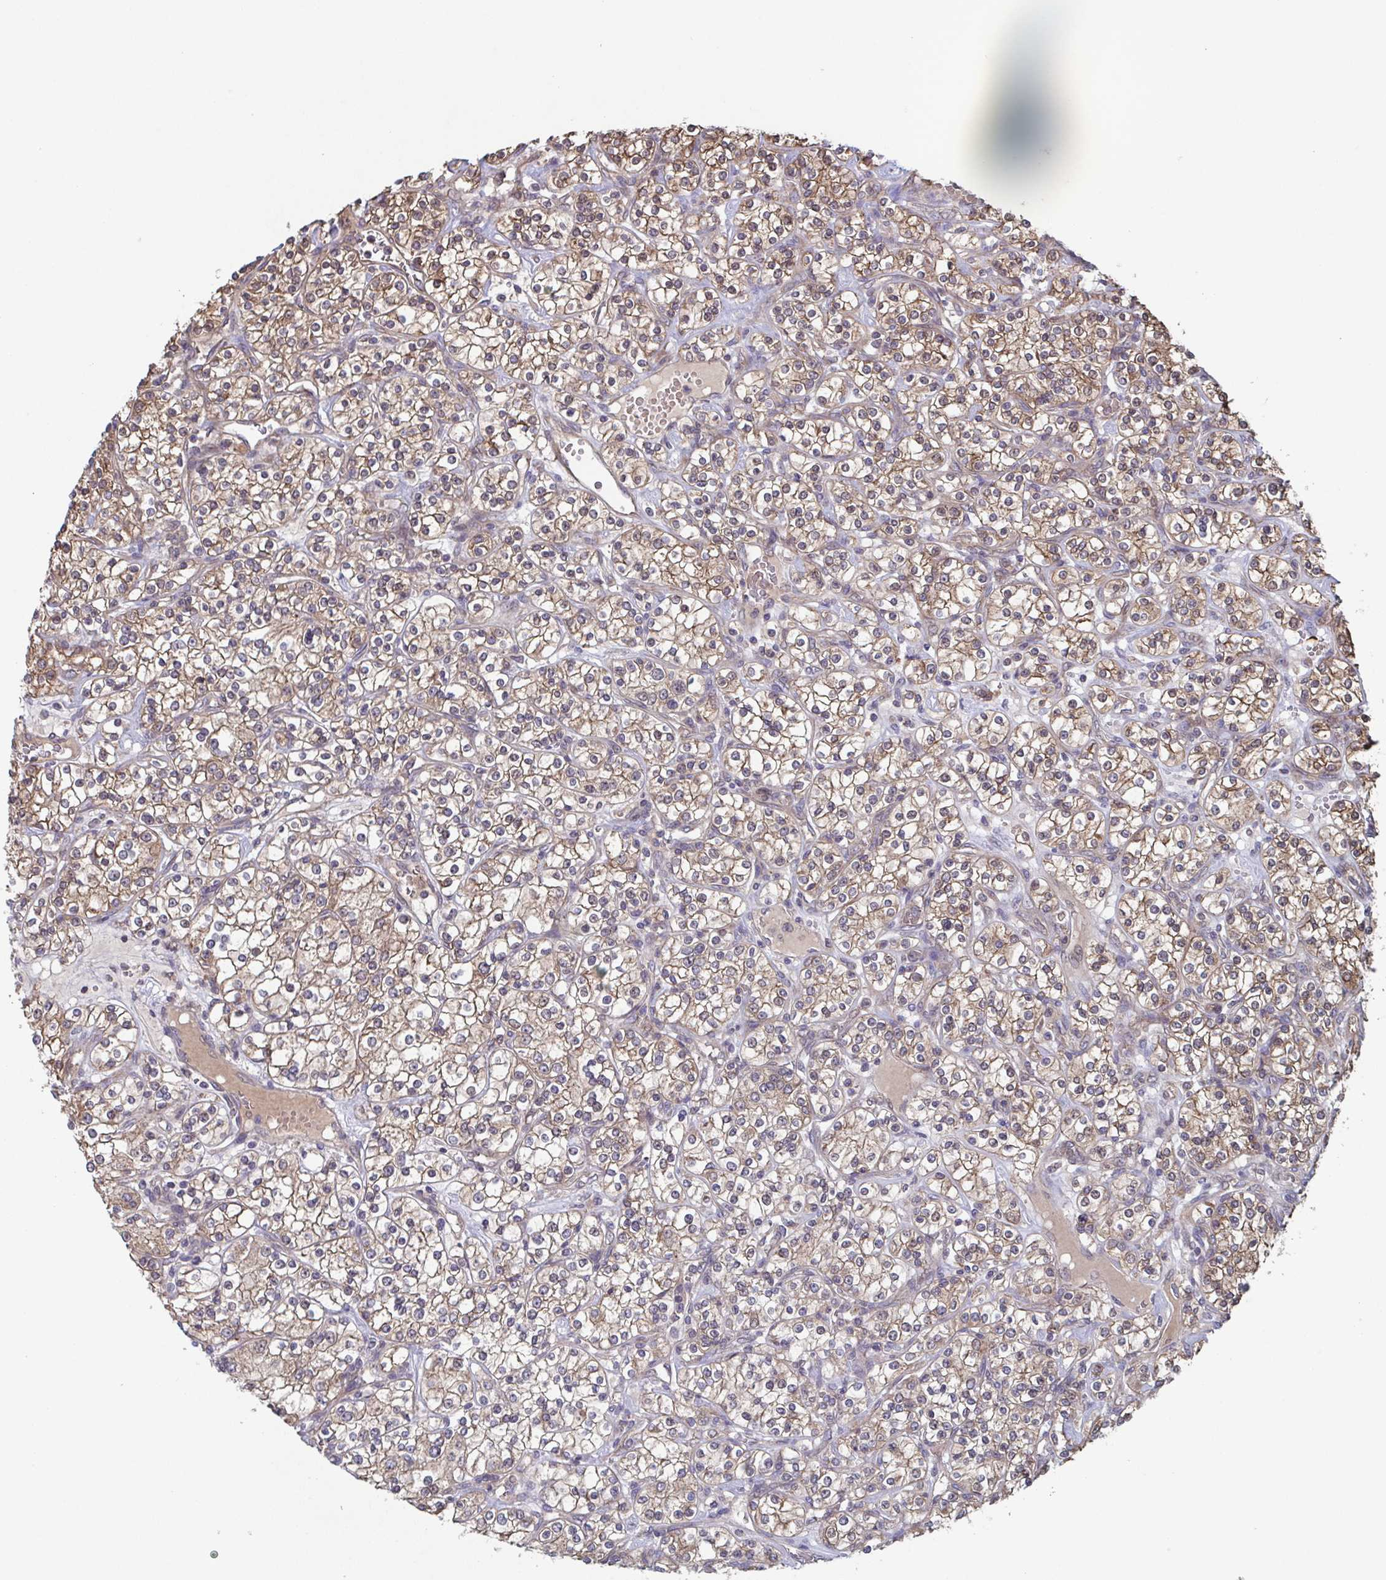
{"staining": {"intensity": "weak", "quantity": ">75%", "location": "cytoplasmic/membranous"}, "tissue": "renal cancer", "cell_type": "Tumor cells", "image_type": "cancer", "snomed": [{"axis": "morphology", "description": "Adenocarcinoma, NOS"}, {"axis": "topography", "description": "Kidney"}], "caption": "This image displays immunohistochemistry (IHC) staining of renal cancer (adenocarcinoma), with low weak cytoplasmic/membranous staining in about >75% of tumor cells.", "gene": "COPB1", "patient": {"sex": "male", "age": 77}}